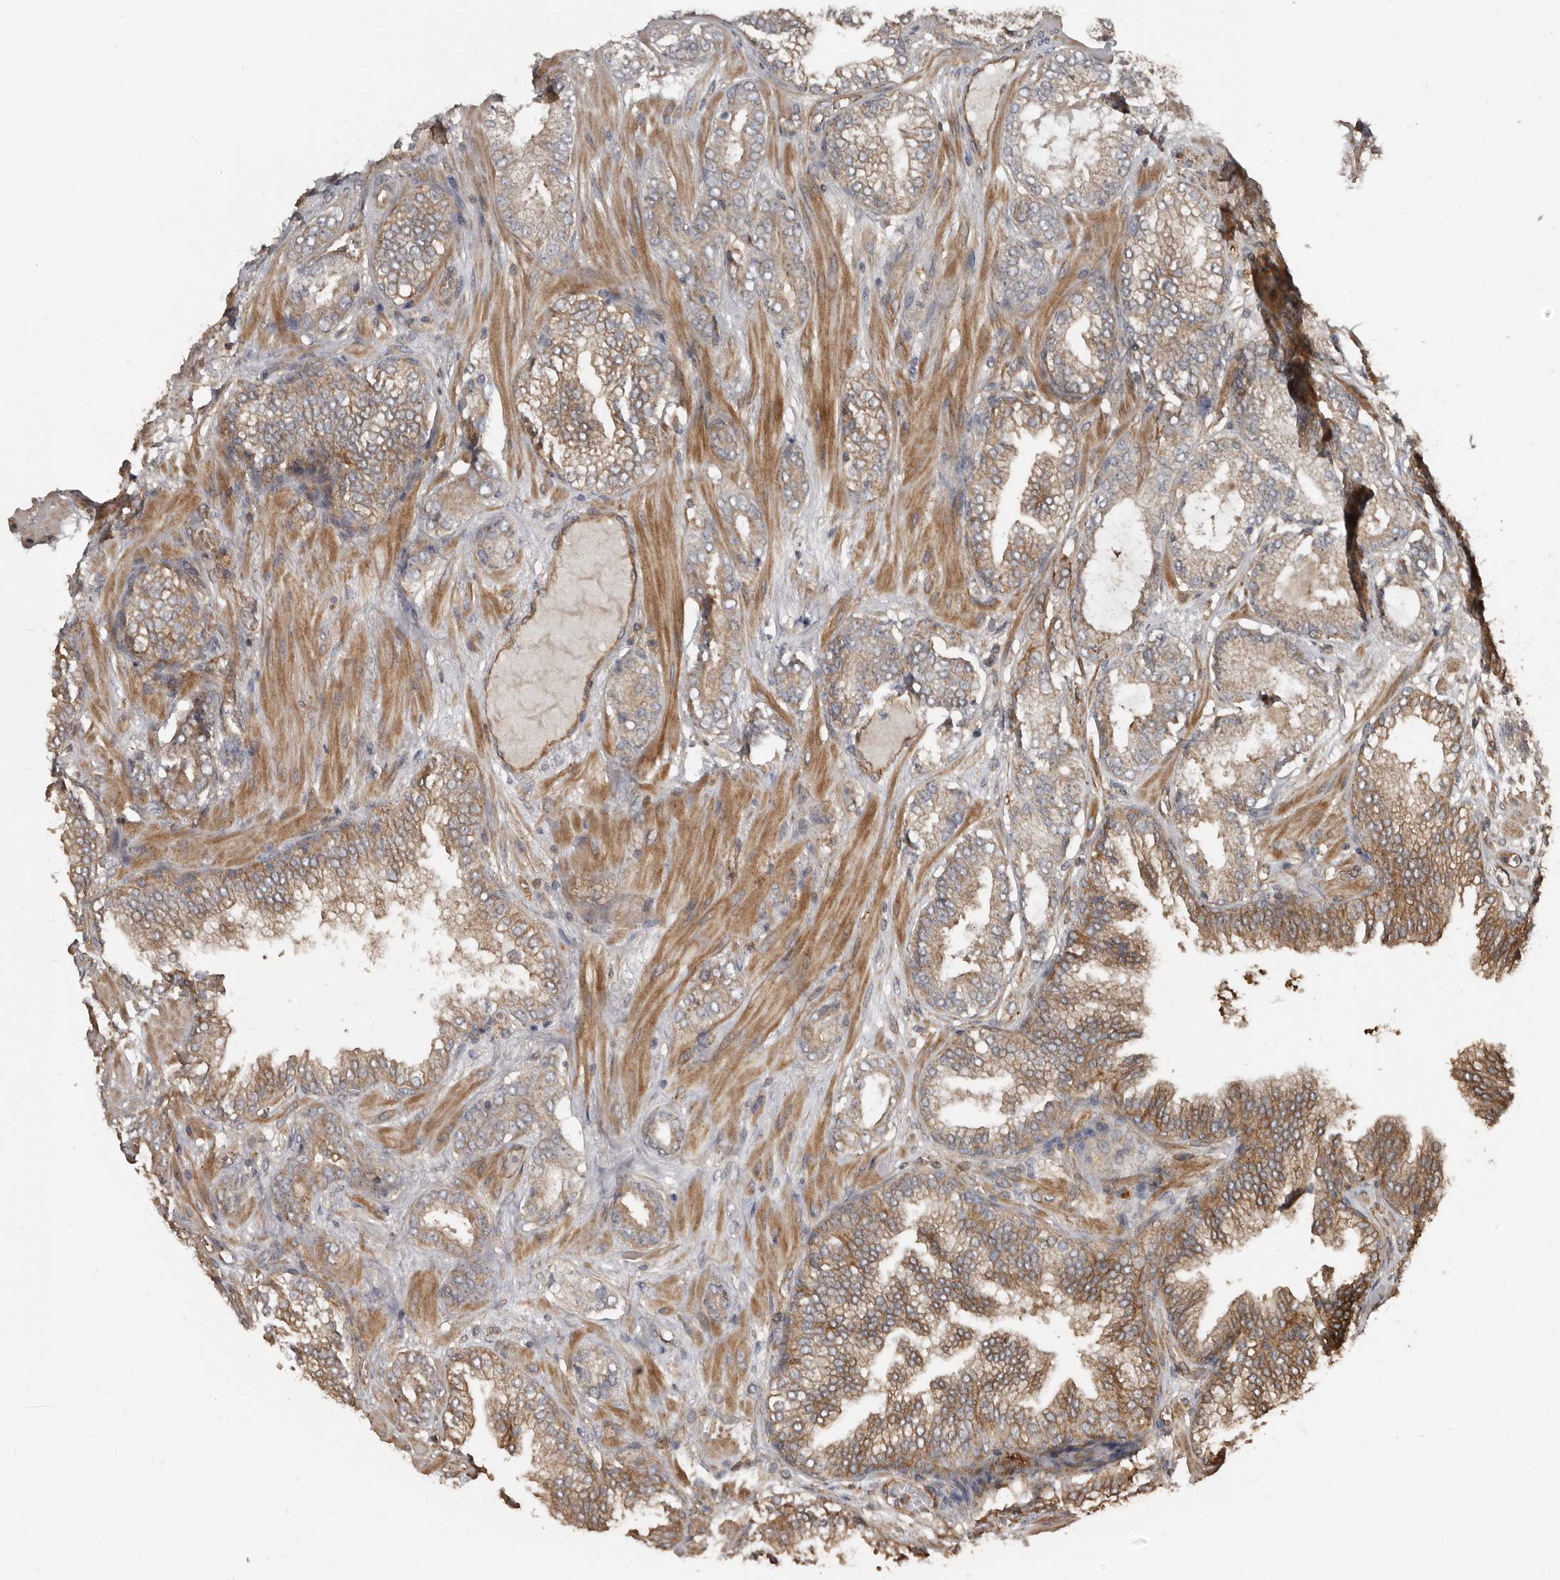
{"staining": {"intensity": "weak", "quantity": ">75%", "location": "cytoplasmic/membranous"}, "tissue": "prostate cancer", "cell_type": "Tumor cells", "image_type": "cancer", "snomed": [{"axis": "morphology", "description": "Adenocarcinoma, High grade"}, {"axis": "topography", "description": "Prostate"}], "caption": "An IHC photomicrograph of tumor tissue is shown. Protein staining in brown shows weak cytoplasmic/membranous positivity in high-grade adenocarcinoma (prostate) within tumor cells. The staining was performed using DAB (3,3'-diaminobenzidine), with brown indicating positive protein expression. Nuclei are stained blue with hematoxylin.", "gene": "EXOC3L1", "patient": {"sex": "male", "age": 58}}